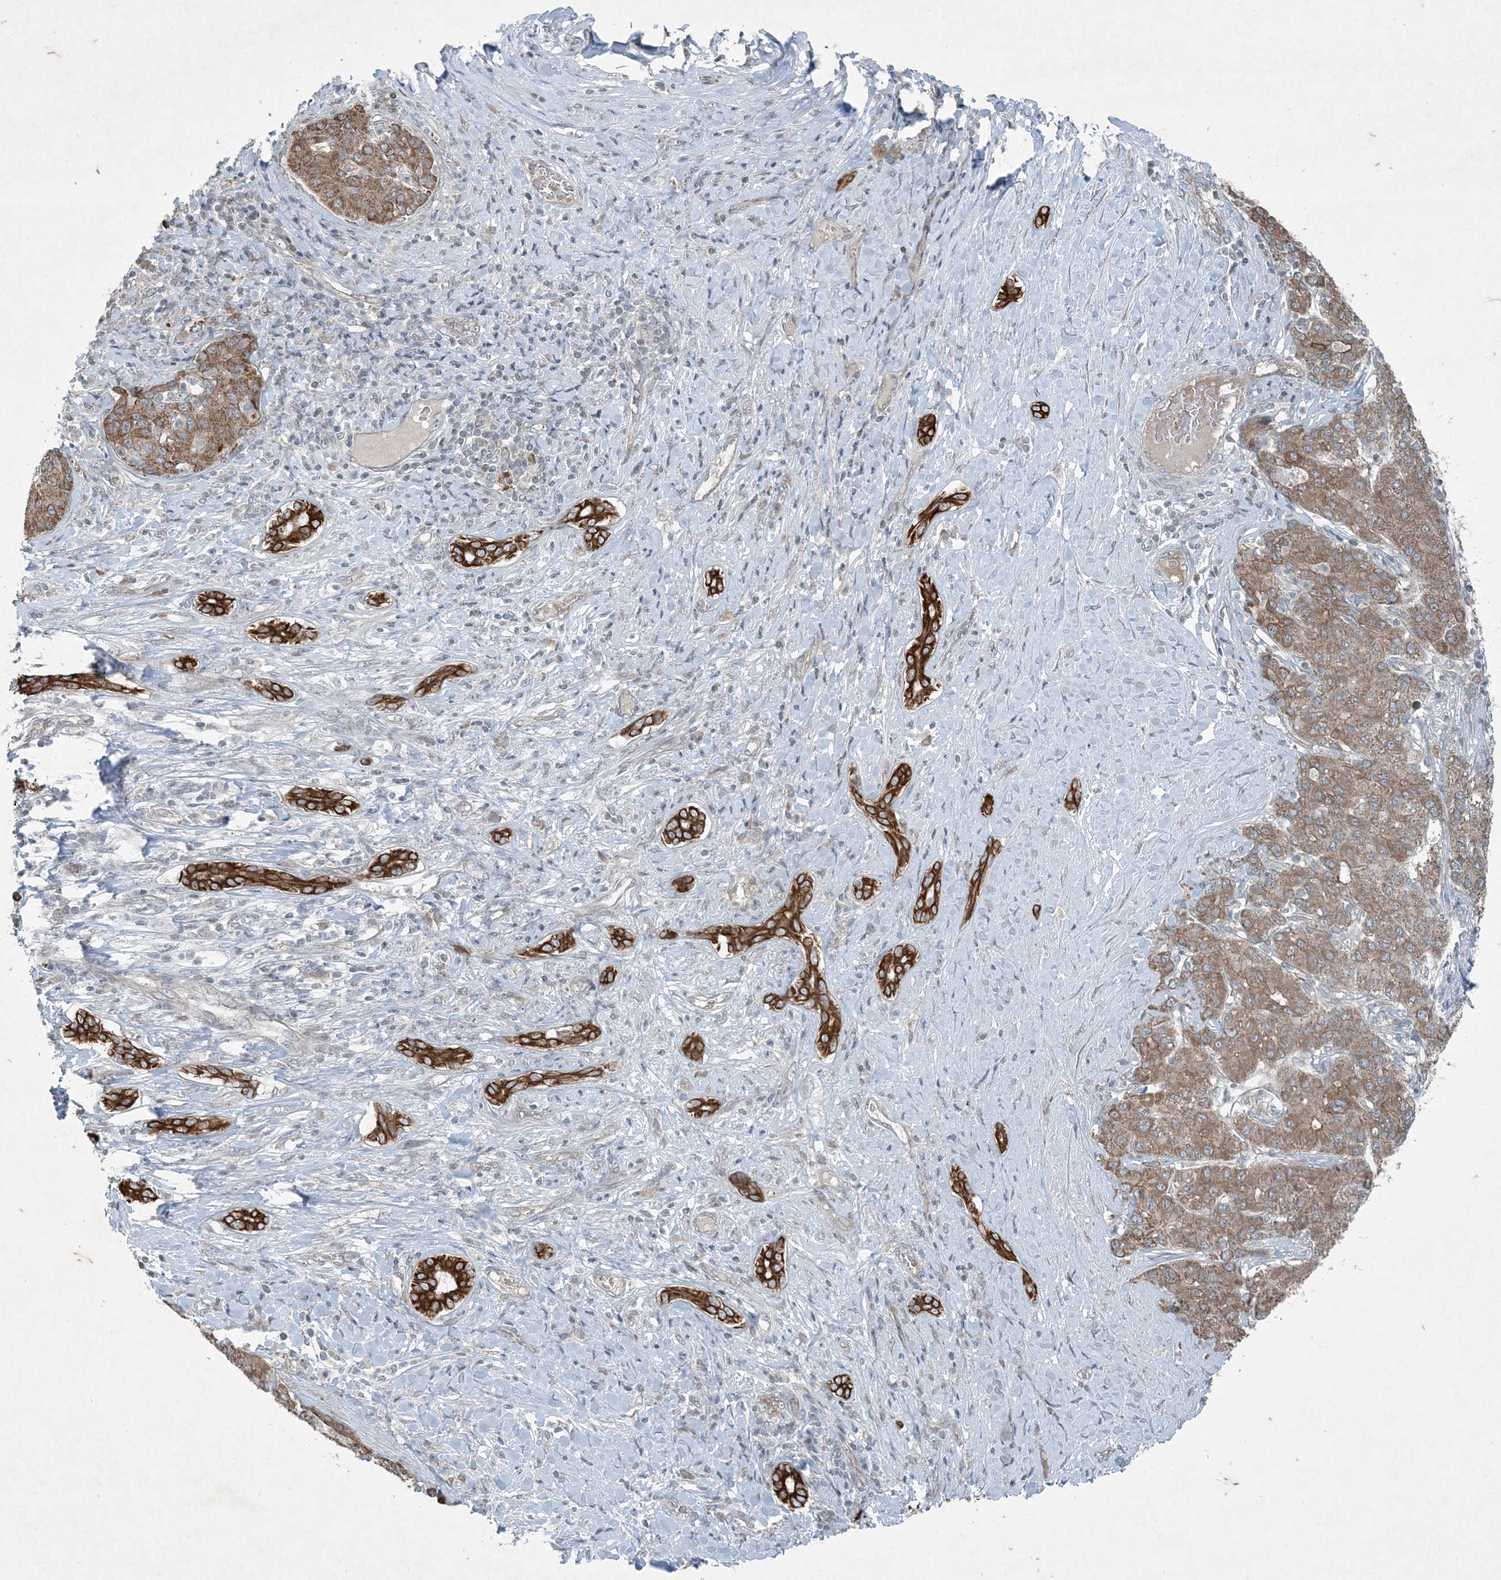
{"staining": {"intensity": "moderate", "quantity": ">75%", "location": "cytoplasmic/membranous"}, "tissue": "liver cancer", "cell_type": "Tumor cells", "image_type": "cancer", "snomed": [{"axis": "morphology", "description": "Carcinoma, Hepatocellular, NOS"}, {"axis": "topography", "description": "Liver"}], "caption": "Immunohistochemistry micrograph of neoplastic tissue: liver hepatocellular carcinoma stained using immunohistochemistry (IHC) displays medium levels of moderate protein expression localized specifically in the cytoplasmic/membranous of tumor cells, appearing as a cytoplasmic/membranous brown color.", "gene": "PC", "patient": {"sex": "male", "age": 65}}